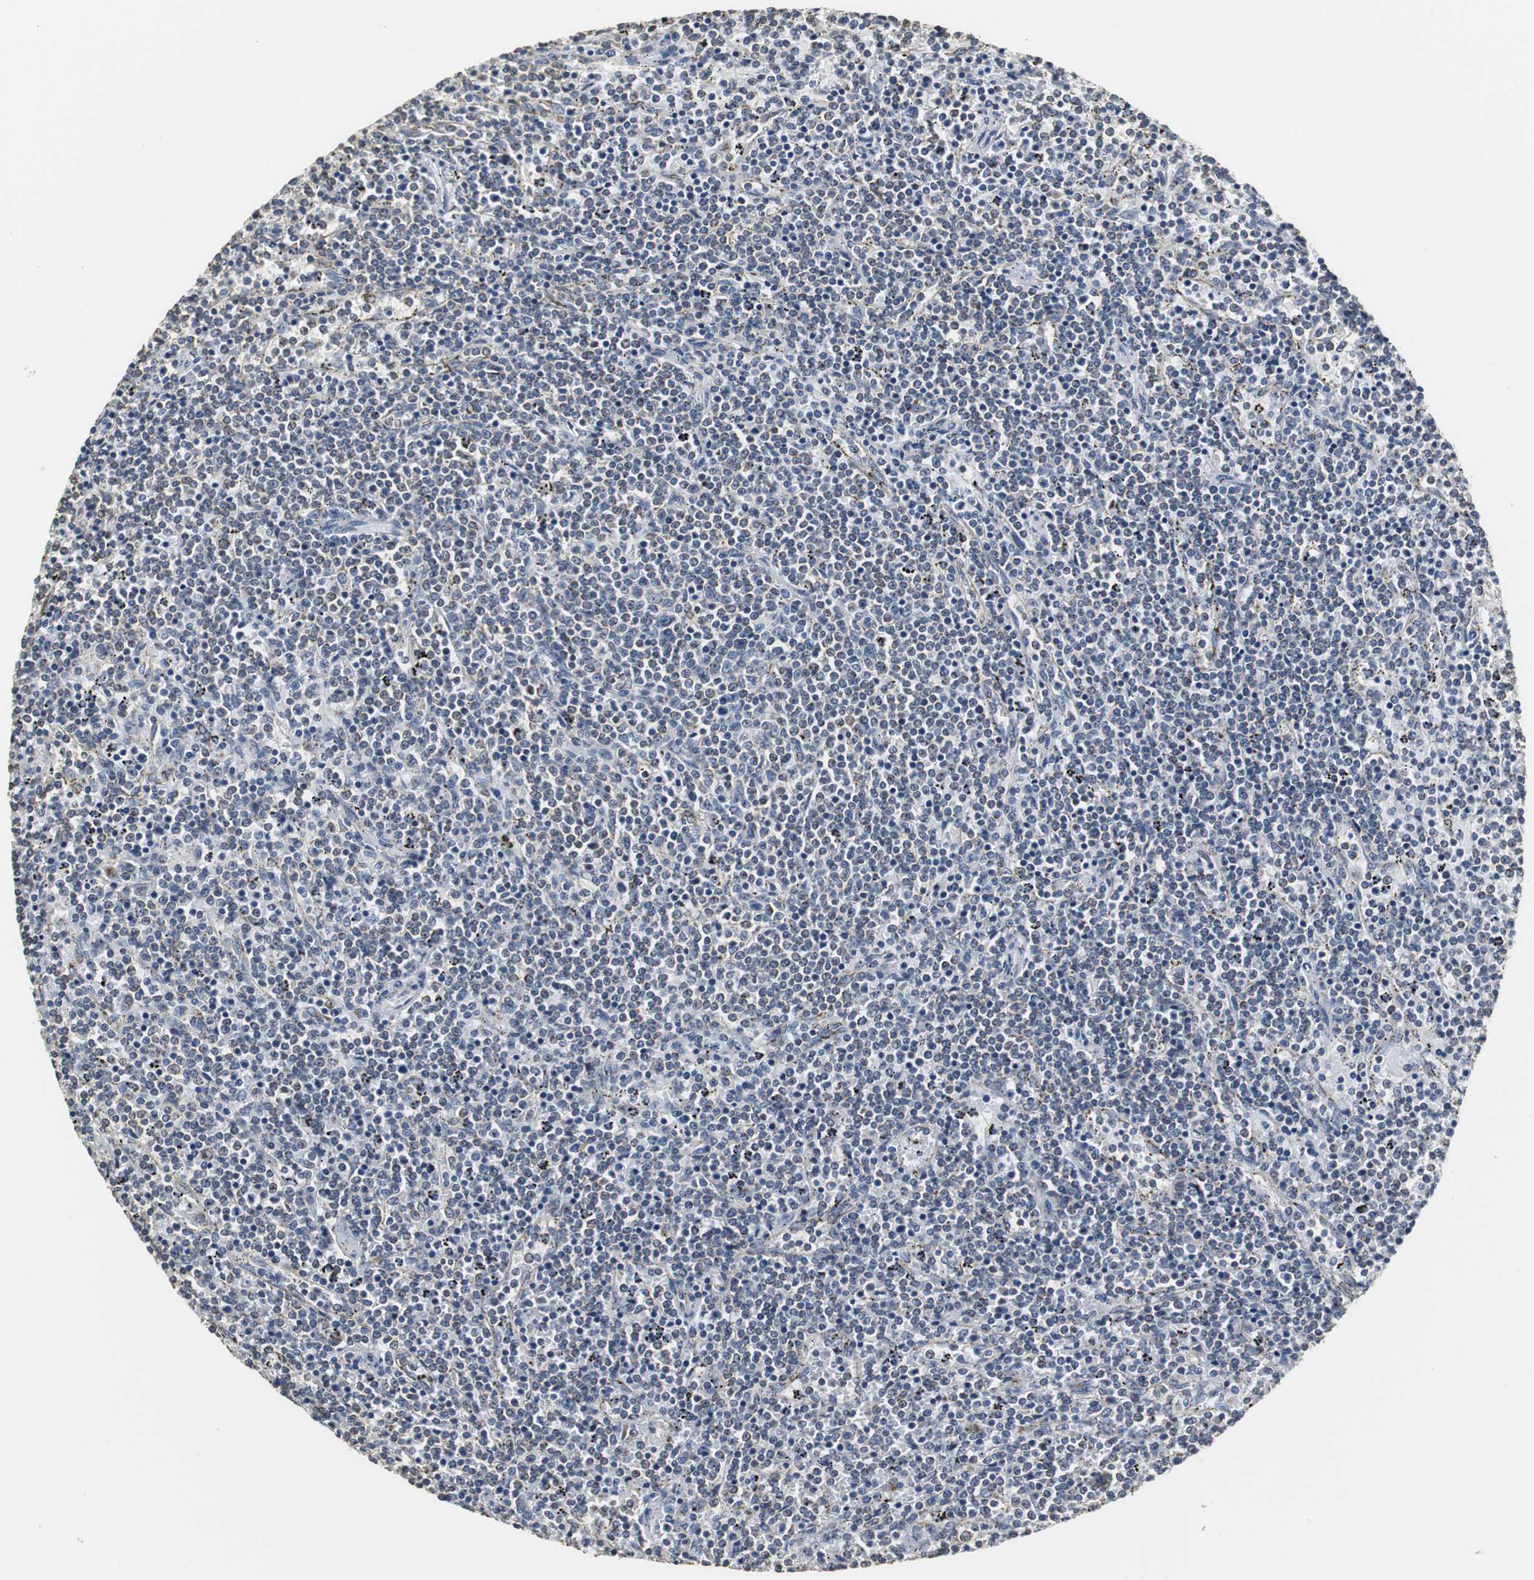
{"staining": {"intensity": "negative", "quantity": "none", "location": "none"}, "tissue": "lymphoma", "cell_type": "Tumor cells", "image_type": "cancer", "snomed": [{"axis": "morphology", "description": "Malignant lymphoma, non-Hodgkin's type, Low grade"}, {"axis": "topography", "description": "Spleen"}], "caption": "This photomicrograph is of lymphoma stained with immunohistochemistry (IHC) to label a protein in brown with the nuclei are counter-stained blue. There is no staining in tumor cells. The staining is performed using DAB brown chromogen with nuclei counter-stained in using hematoxylin.", "gene": "HMGCL", "patient": {"sex": "female", "age": 50}}